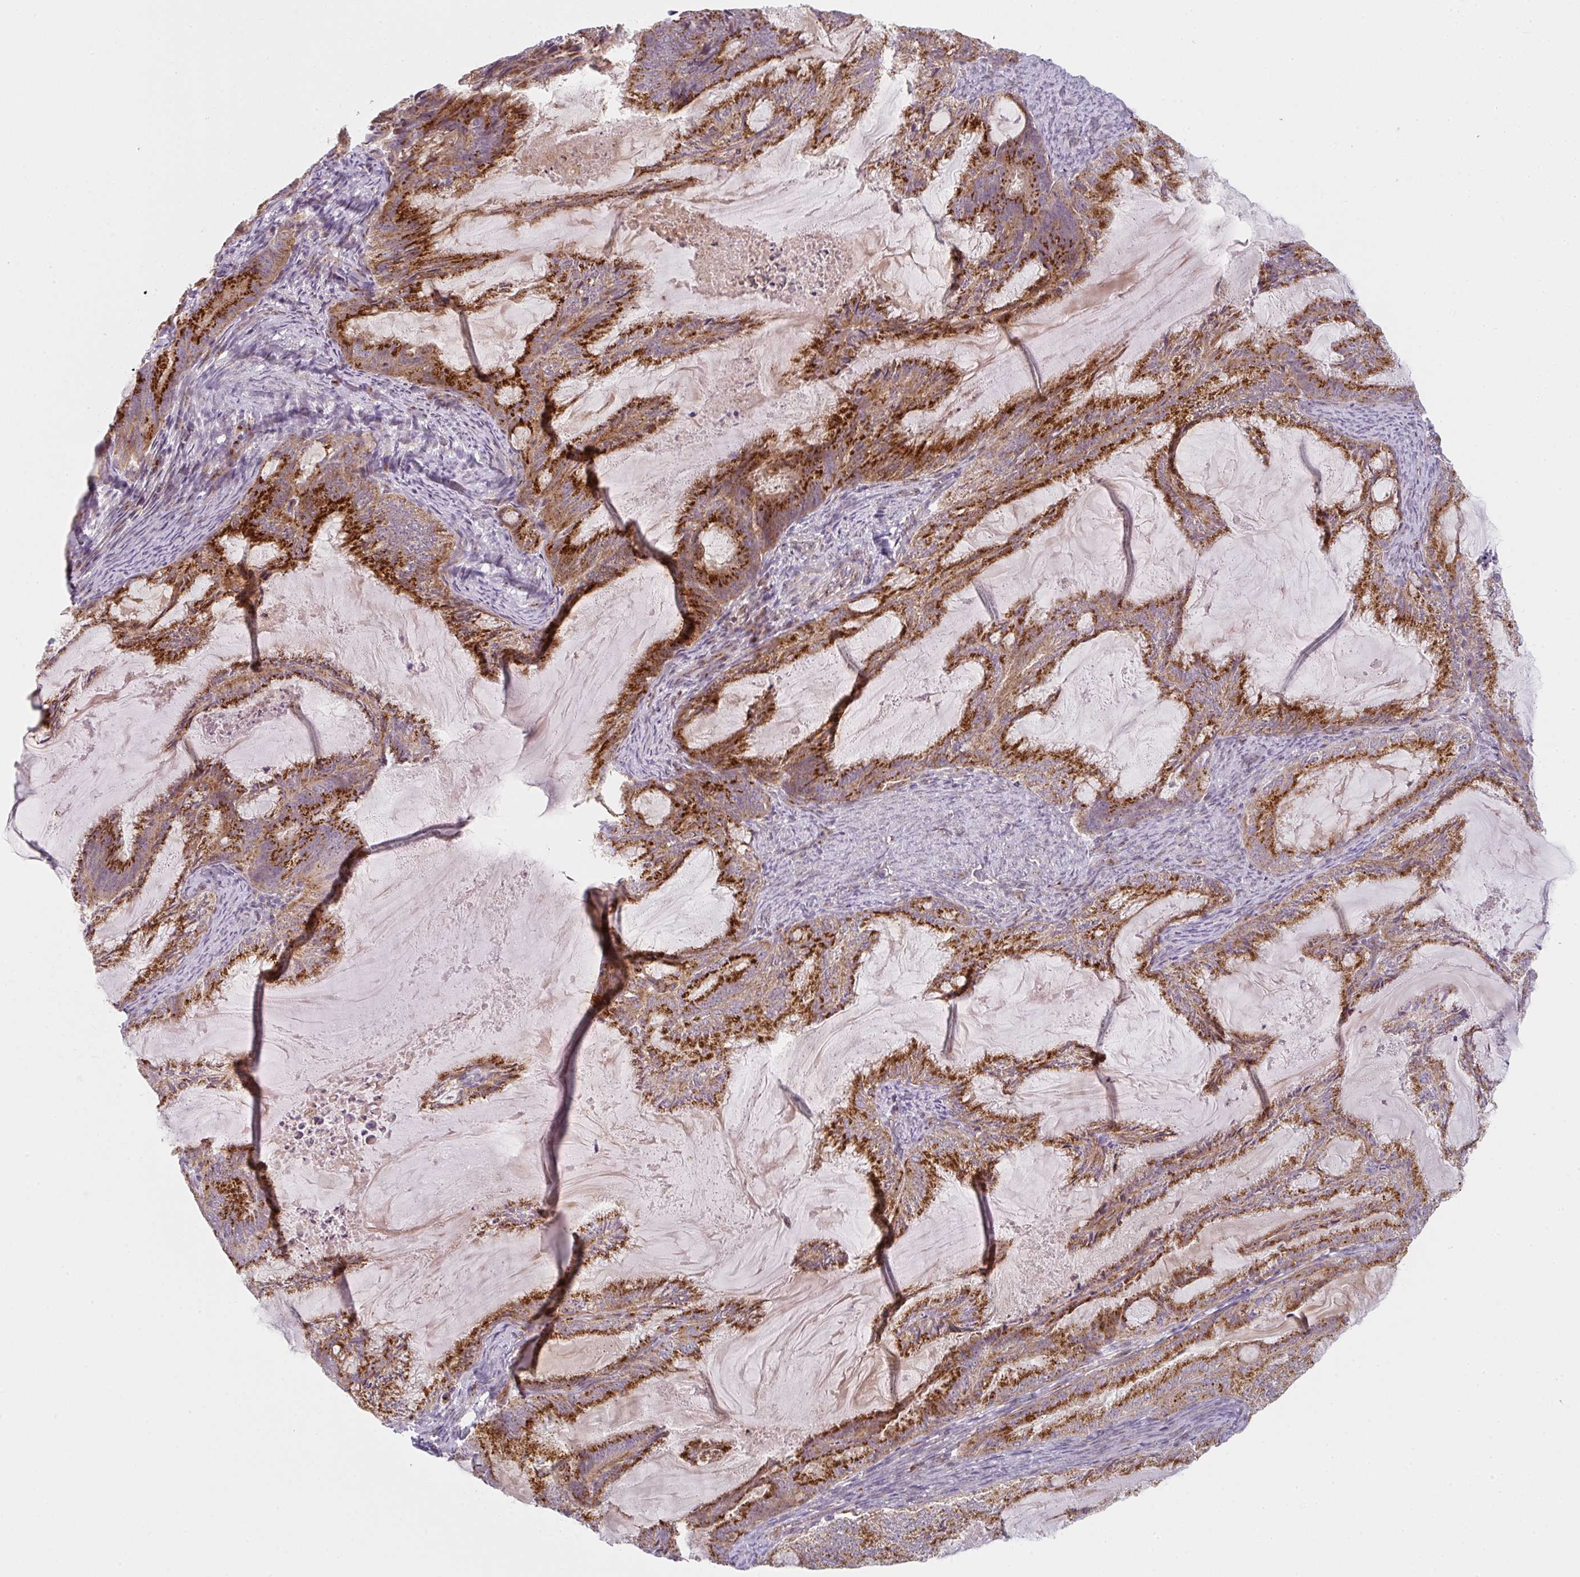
{"staining": {"intensity": "strong", "quantity": ">75%", "location": "cytoplasmic/membranous"}, "tissue": "endometrial cancer", "cell_type": "Tumor cells", "image_type": "cancer", "snomed": [{"axis": "morphology", "description": "Adenocarcinoma, NOS"}, {"axis": "topography", "description": "Endometrium"}], "caption": "Immunohistochemical staining of endometrial cancer exhibits high levels of strong cytoplasmic/membranous protein expression in approximately >75% of tumor cells.", "gene": "GVQW3", "patient": {"sex": "female", "age": 86}}